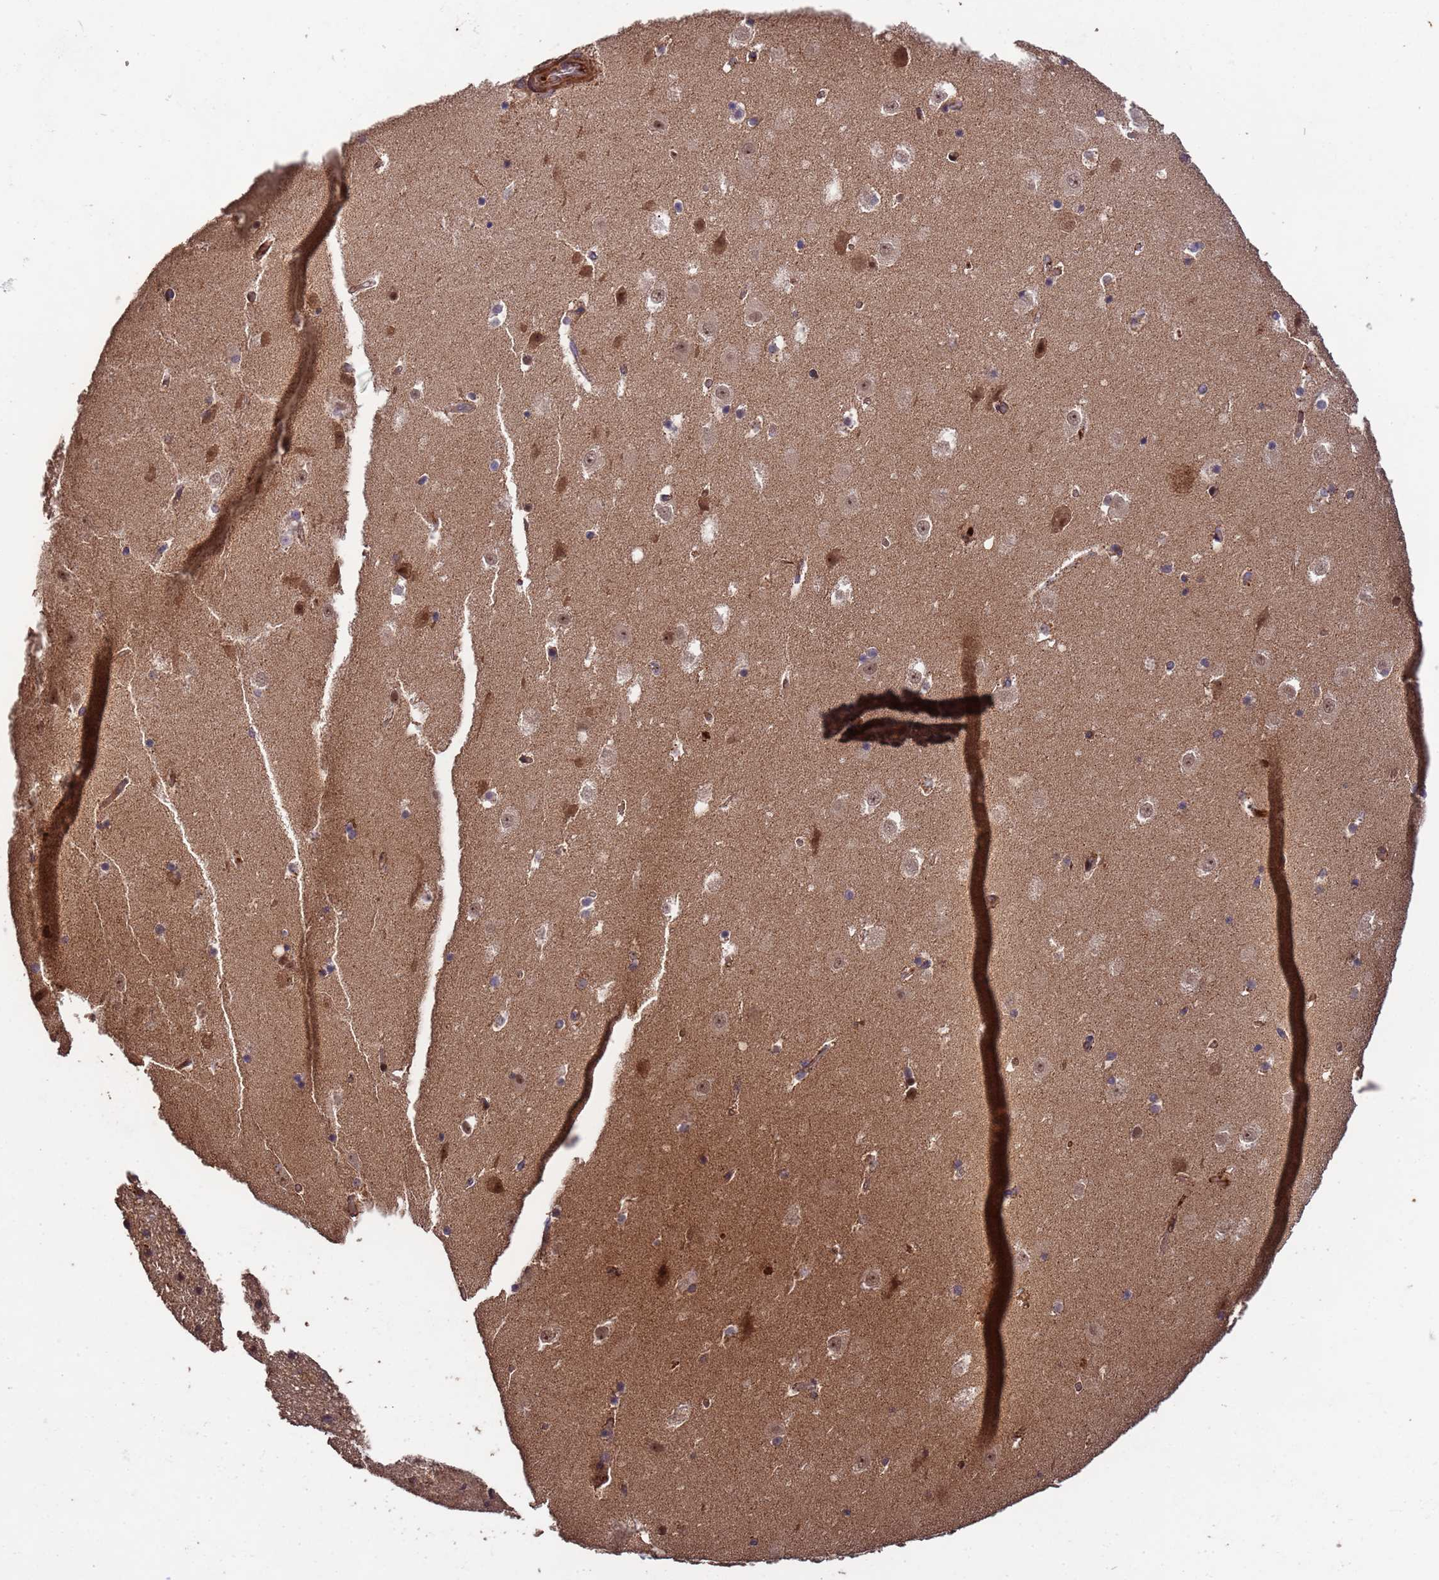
{"staining": {"intensity": "moderate", "quantity": "<25%", "location": "cytoplasmic/membranous"}, "tissue": "hippocampus", "cell_type": "Glial cells", "image_type": "normal", "snomed": [{"axis": "morphology", "description": "Normal tissue, NOS"}, {"axis": "topography", "description": "Hippocampus"}], "caption": "Glial cells demonstrate moderate cytoplasmic/membranous positivity in approximately <25% of cells in benign hippocampus. The protein of interest is stained brown, and the nuclei are stained in blue (DAB IHC with brightfield microscopy, high magnification).", "gene": "CCDC184", "patient": {"sex": "female", "age": 52}}